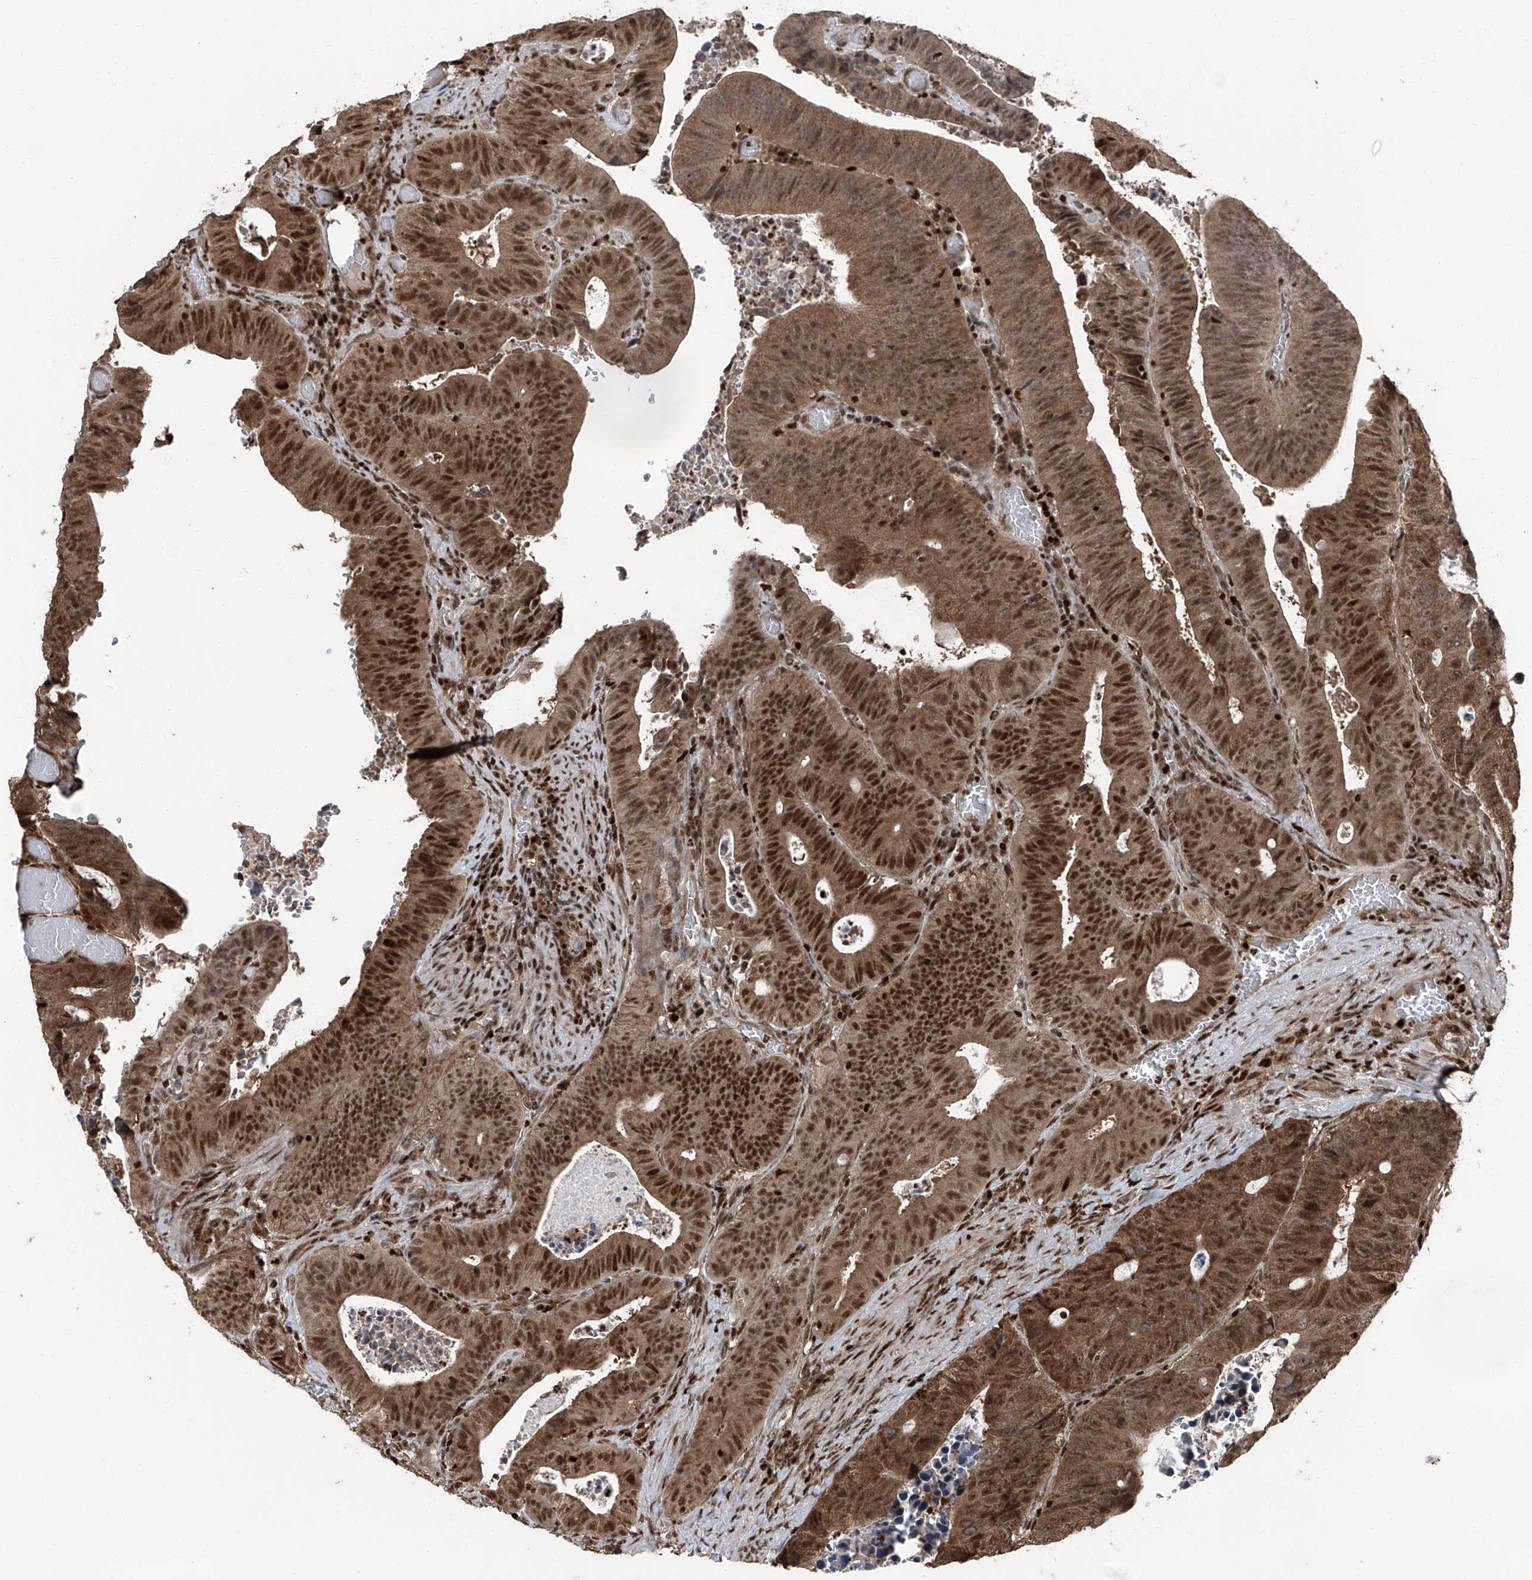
{"staining": {"intensity": "strong", "quantity": ">75%", "location": "cytoplasmic/membranous,nuclear"}, "tissue": "colorectal cancer", "cell_type": "Tumor cells", "image_type": "cancer", "snomed": [{"axis": "morphology", "description": "Adenocarcinoma, NOS"}, {"axis": "topography", "description": "Colon"}], "caption": "Strong cytoplasmic/membranous and nuclear protein expression is identified in about >75% of tumor cells in adenocarcinoma (colorectal). (DAB (3,3'-diaminobenzidine) = brown stain, brightfield microscopy at high magnification).", "gene": "FKBP5", "patient": {"sex": "male", "age": 87}}